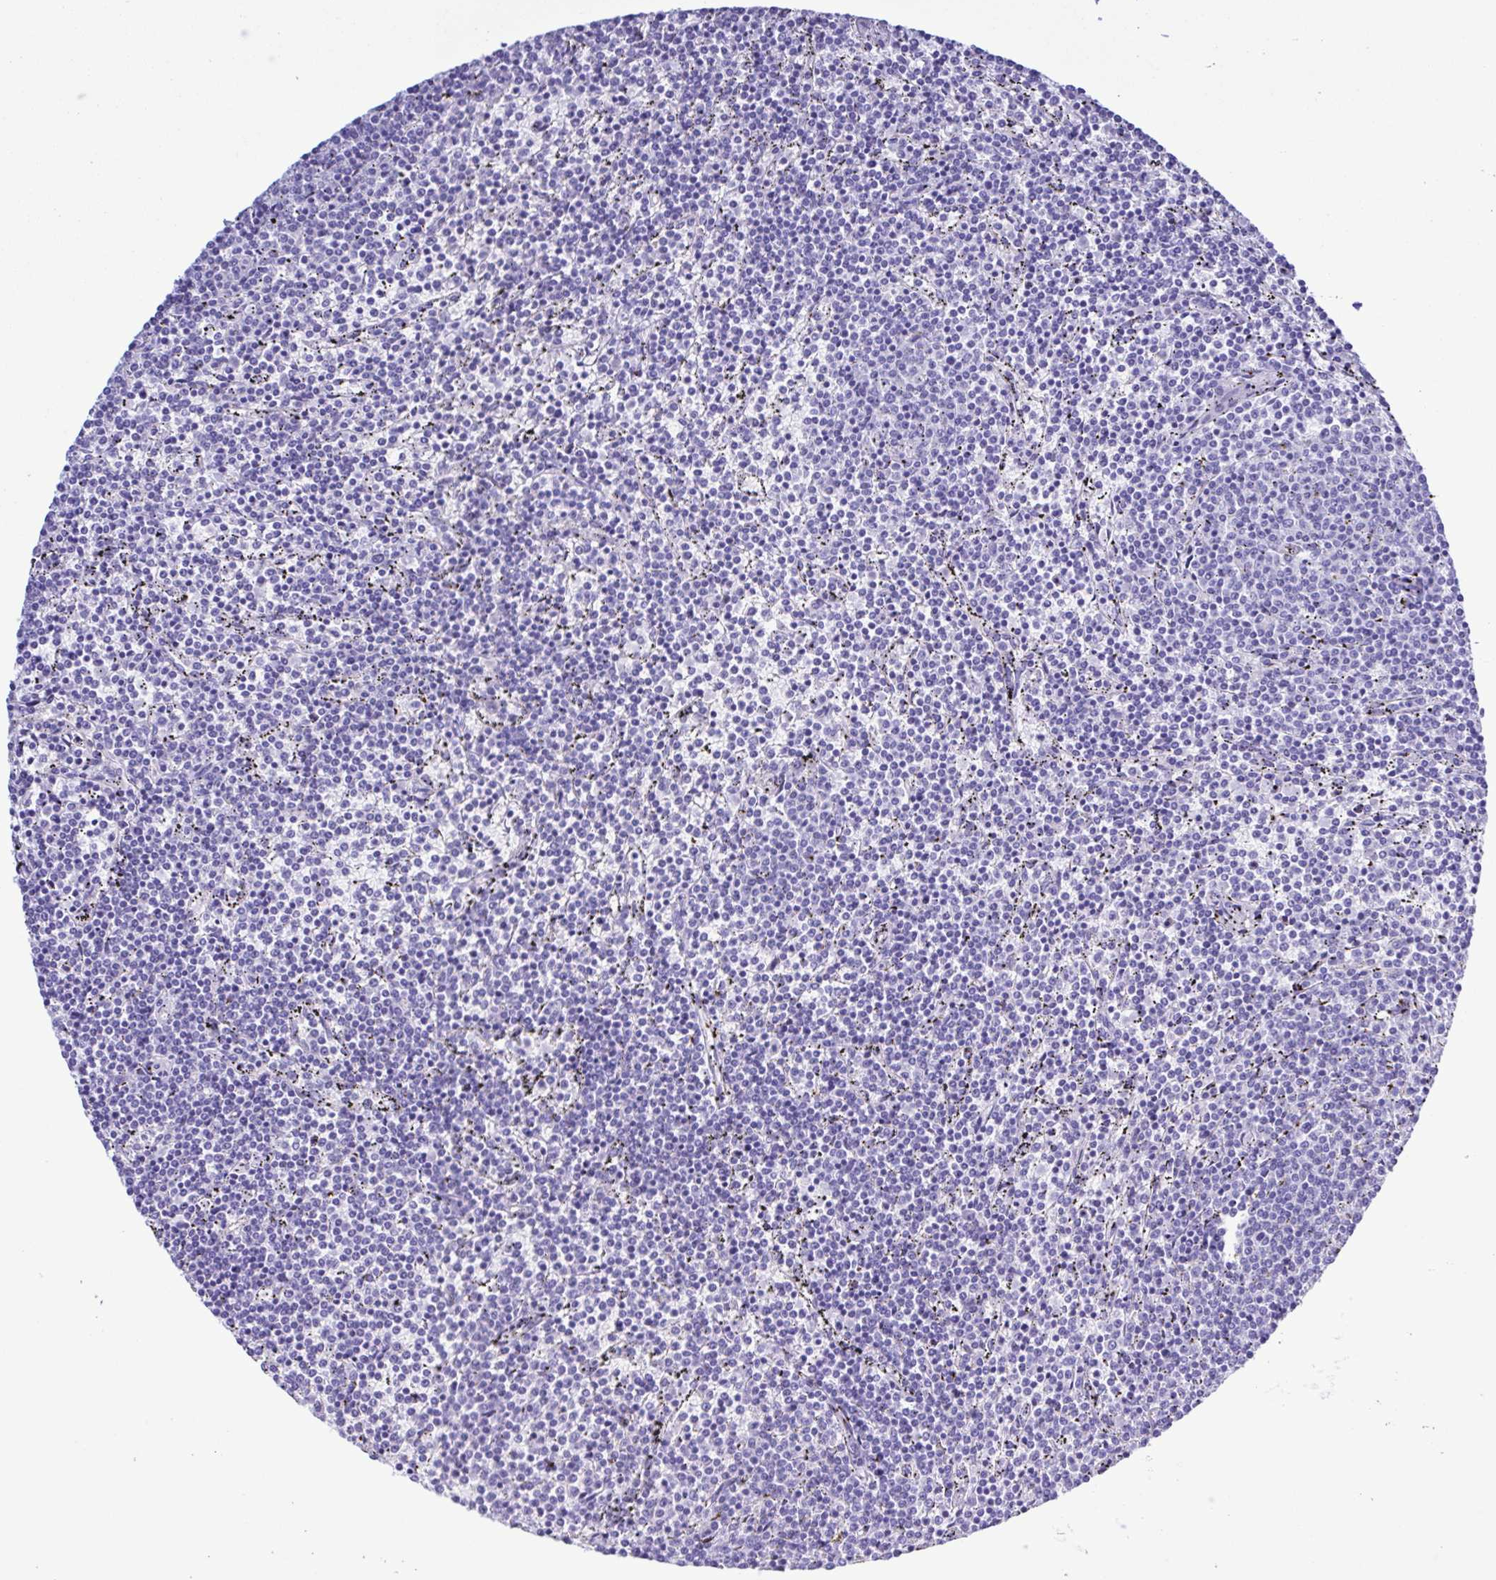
{"staining": {"intensity": "negative", "quantity": "none", "location": "none"}, "tissue": "lymphoma", "cell_type": "Tumor cells", "image_type": "cancer", "snomed": [{"axis": "morphology", "description": "Malignant lymphoma, non-Hodgkin's type, Low grade"}, {"axis": "topography", "description": "Spleen"}], "caption": "This is a micrograph of immunohistochemistry staining of low-grade malignant lymphoma, non-Hodgkin's type, which shows no staining in tumor cells. Brightfield microscopy of immunohistochemistry (IHC) stained with DAB (3,3'-diaminobenzidine) (brown) and hematoxylin (blue), captured at high magnification.", "gene": "CYP11A1", "patient": {"sex": "female", "age": 50}}